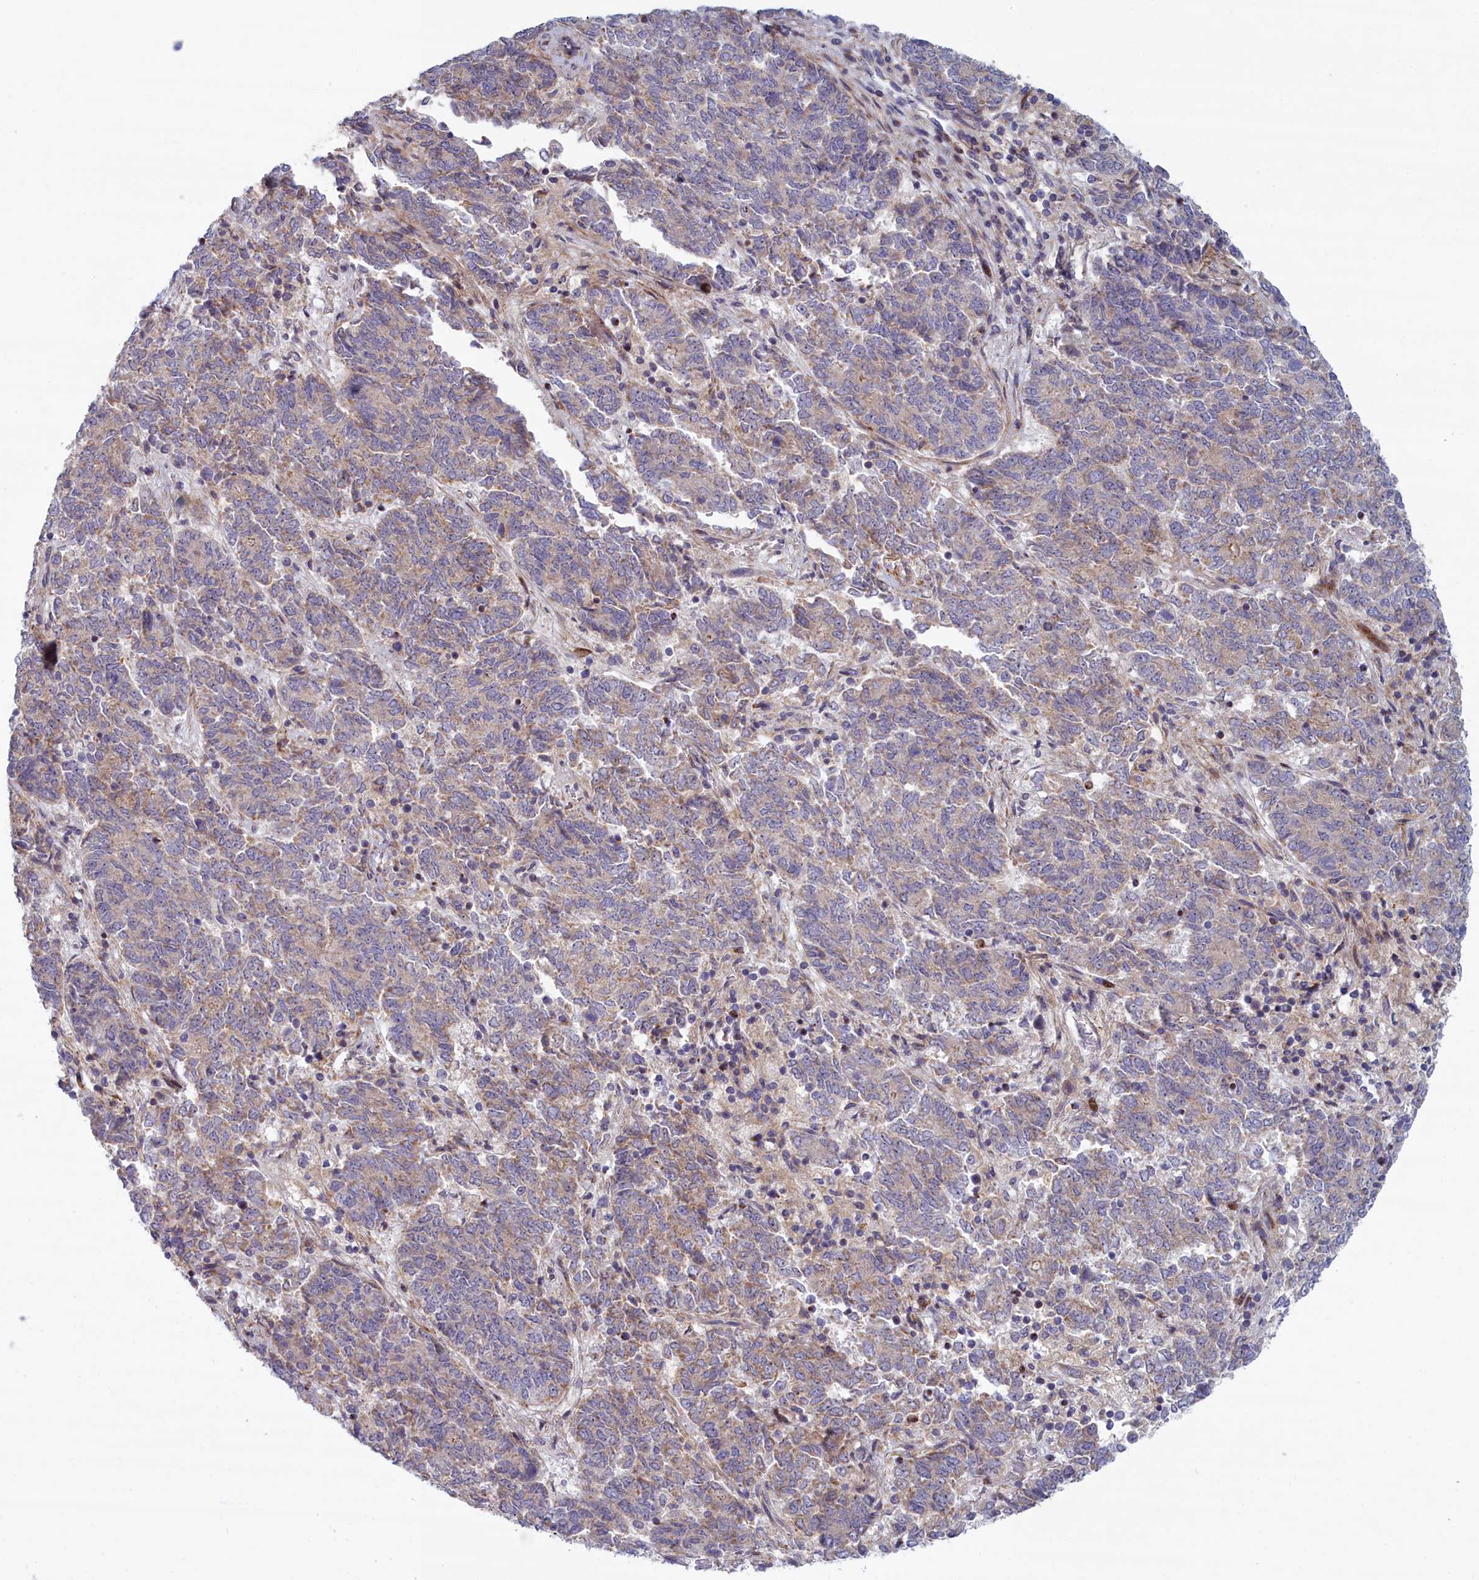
{"staining": {"intensity": "weak", "quantity": "25%-75%", "location": "cytoplasmic/membranous"}, "tissue": "endometrial cancer", "cell_type": "Tumor cells", "image_type": "cancer", "snomed": [{"axis": "morphology", "description": "Adenocarcinoma, NOS"}, {"axis": "topography", "description": "Endometrium"}], "caption": "Brown immunohistochemical staining in endometrial adenocarcinoma shows weak cytoplasmic/membranous staining in about 25%-75% of tumor cells.", "gene": "C15orf40", "patient": {"sex": "female", "age": 80}}